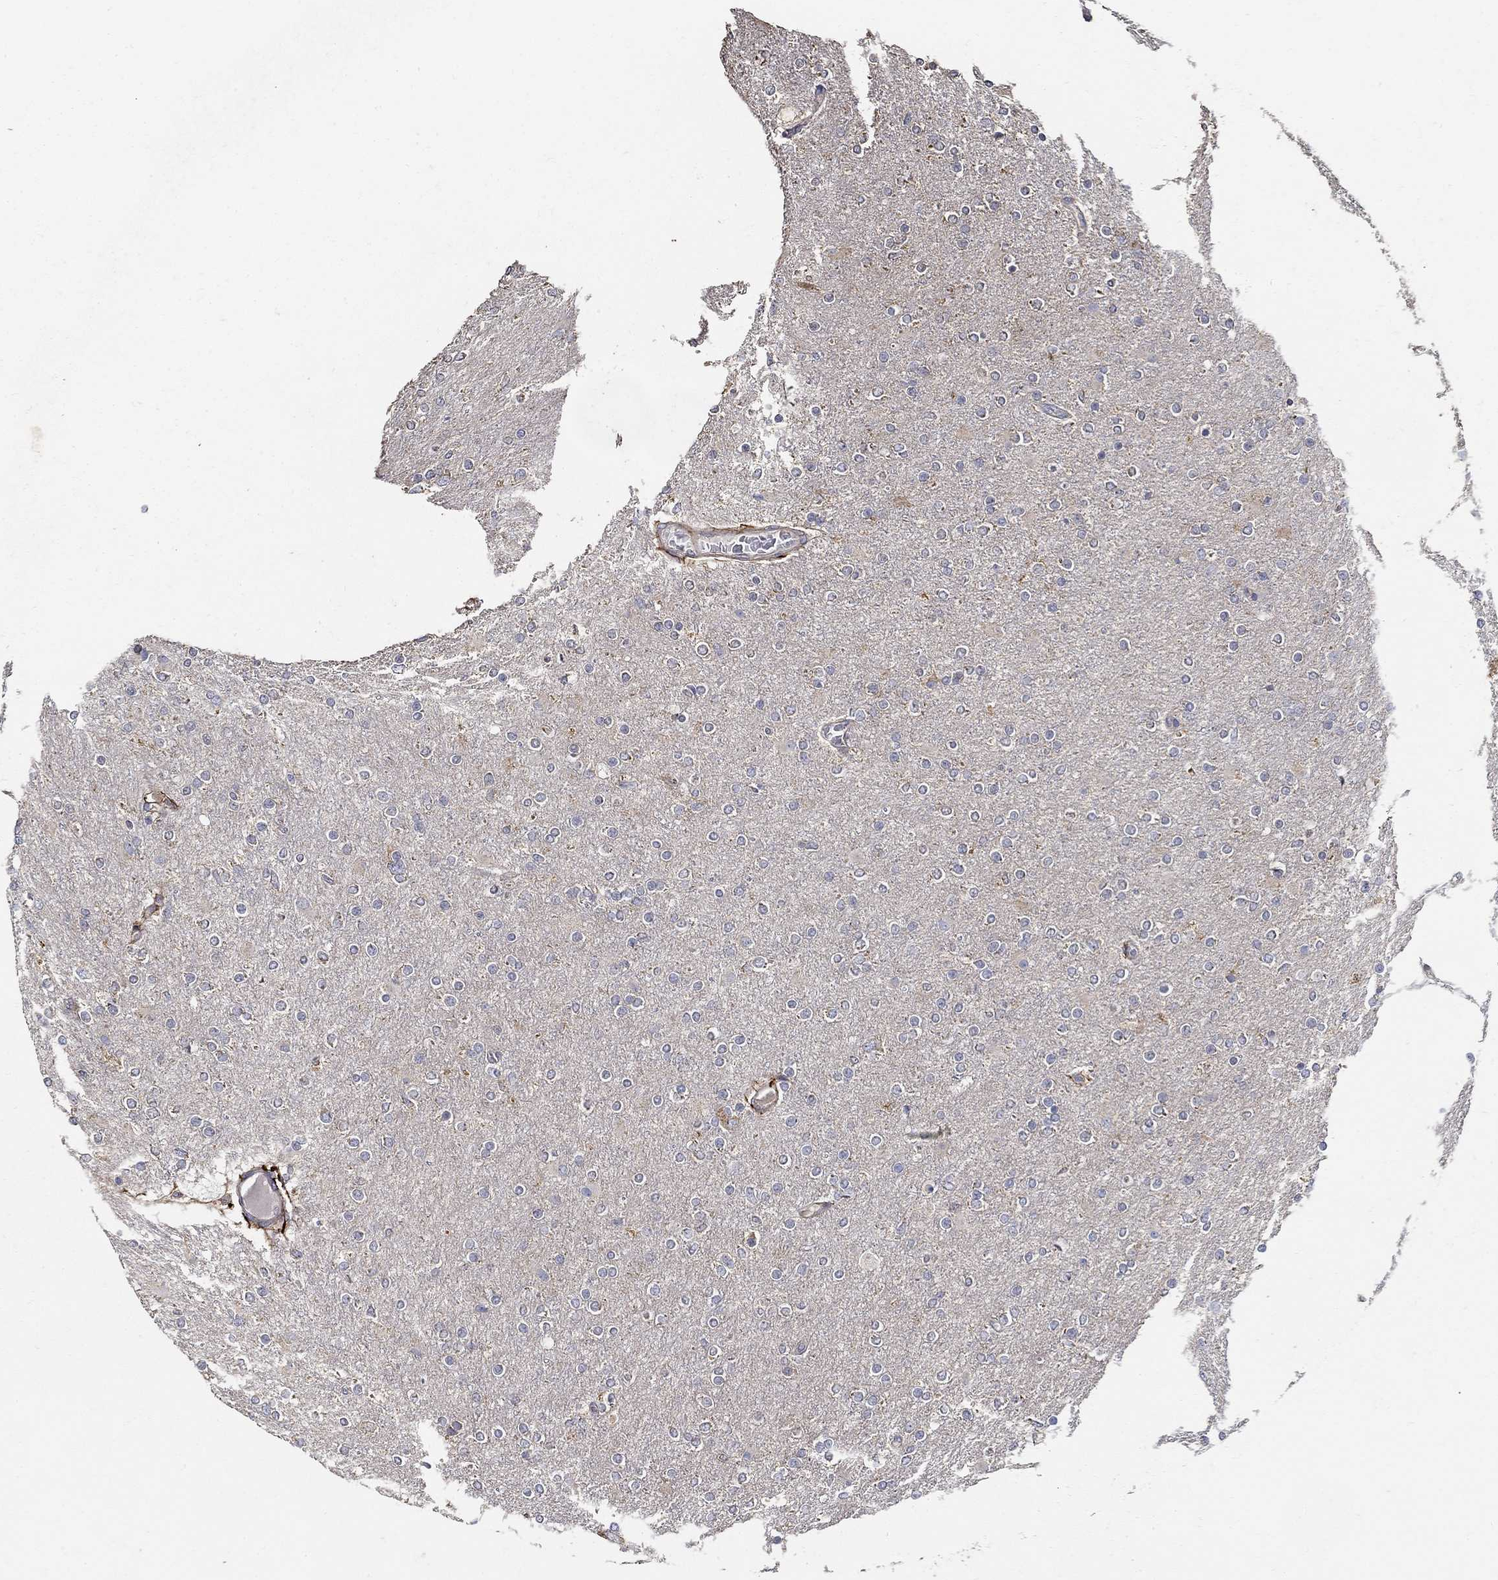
{"staining": {"intensity": "negative", "quantity": "none", "location": "none"}, "tissue": "glioma", "cell_type": "Tumor cells", "image_type": "cancer", "snomed": [{"axis": "morphology", "description": "Glioma, malignant, High grade"}, {"axis": "topography", "description": "Cerebral cortex"}], "caption": "Immunohistochemistry micrograph of neoplastic tissue: malignant high-grade glioma stained with DAB (3,3'-diaminobenzidine) reveals no significant protein positivity in tumor cells.", "gene": "EMILIN3", "patient": {"sex": "male", "age": 70}}